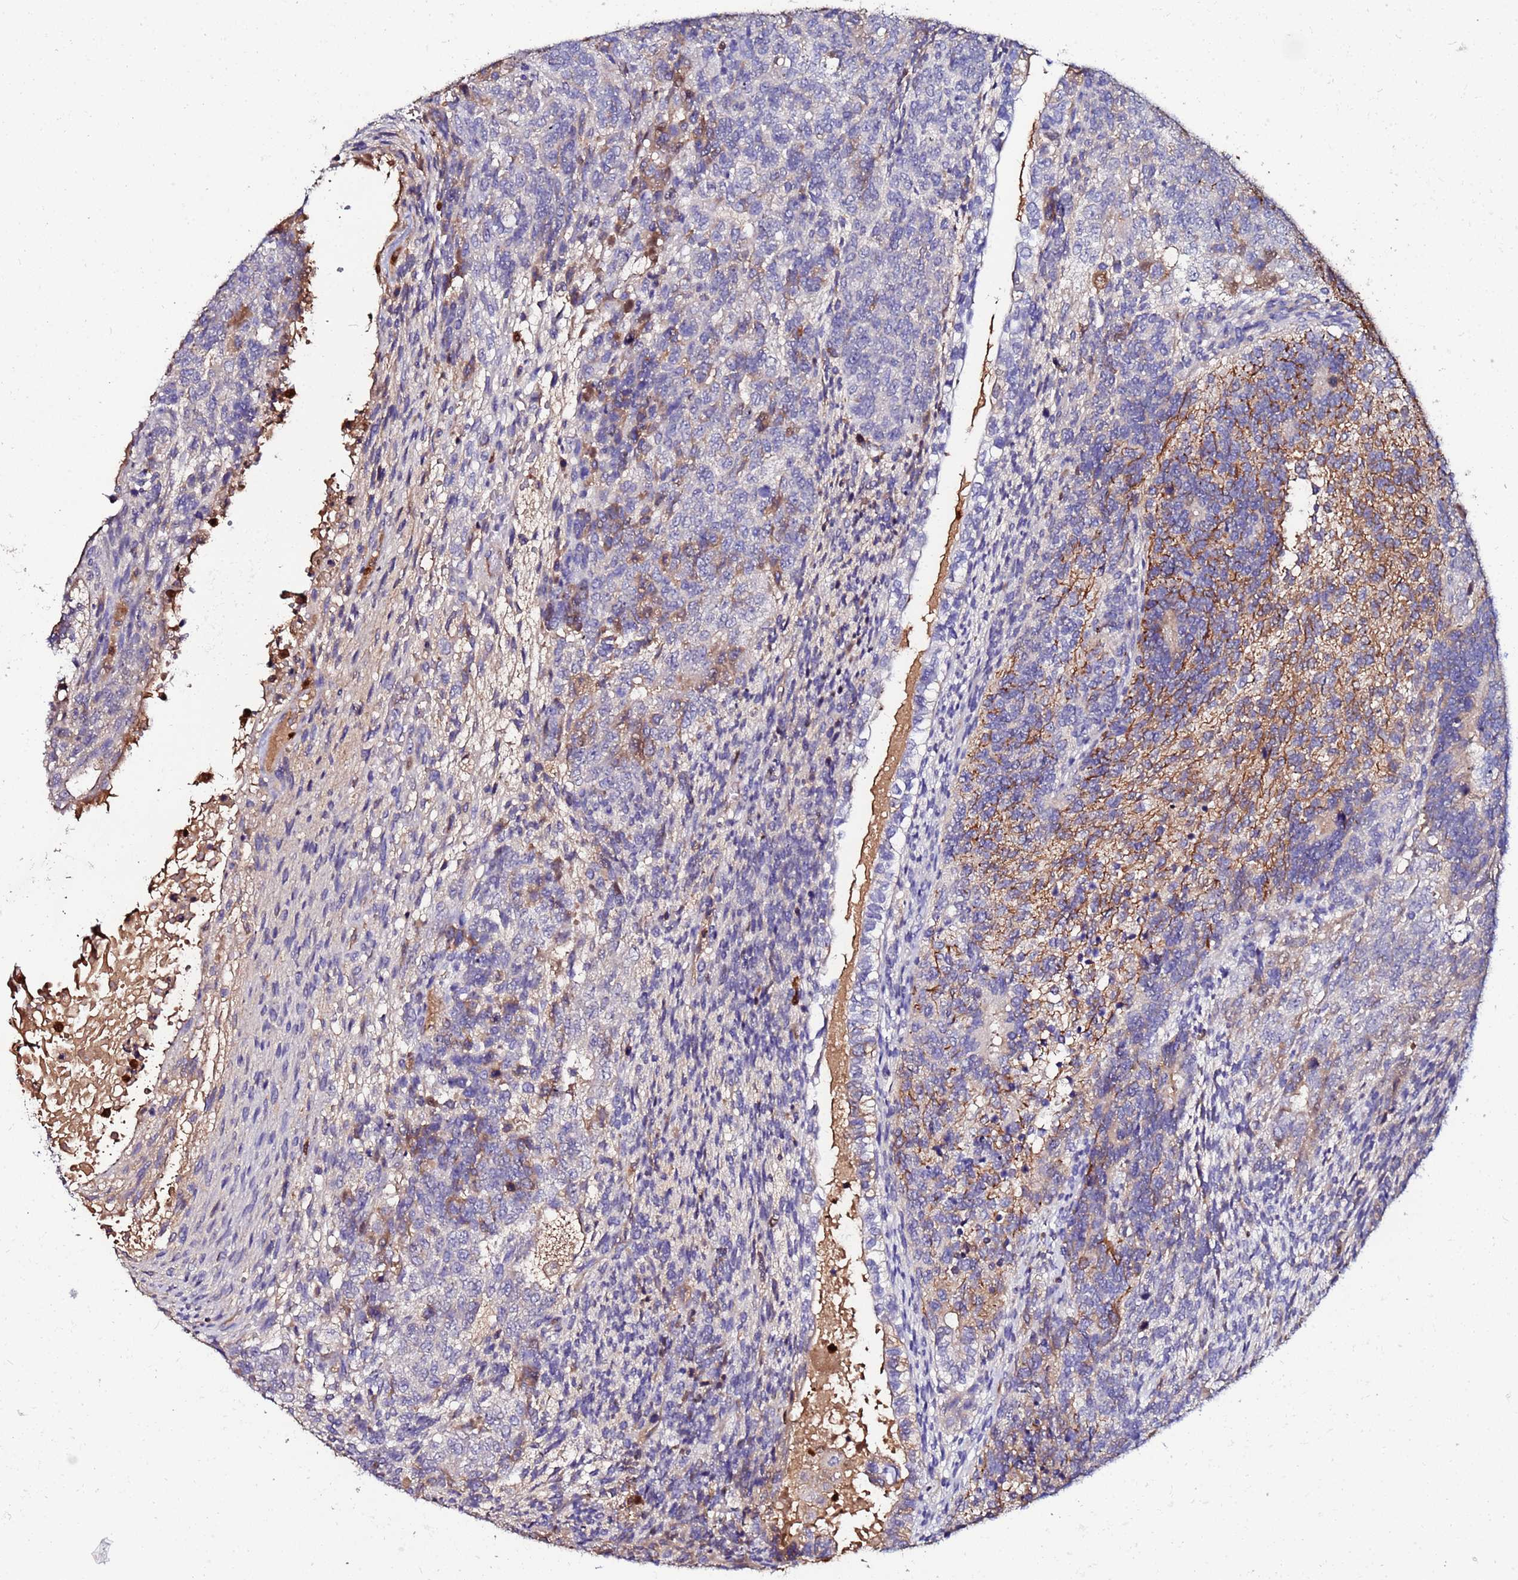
{"staining": {"intensity": "weak", "quantity": "<25%", "location": "cytoplasmic/membranous"}, "tissue": "testis cancer", "cell_type": "Tumor cells", "image_type": "cancer", "snomed": [{"axis": "morphology", "description": "Carcinoma, Embryonal, NOS"}, {"axis": "topography", "description": "Testis"}], "caption": "Immunohistochemistry photomicrograph of testis cancer (embryonal carcinoma) stained for a protein (brown), which reveals no staining in tumor cells.", "gene": "TUBAL3", "patient": {"sex": "male", "age": 23}}